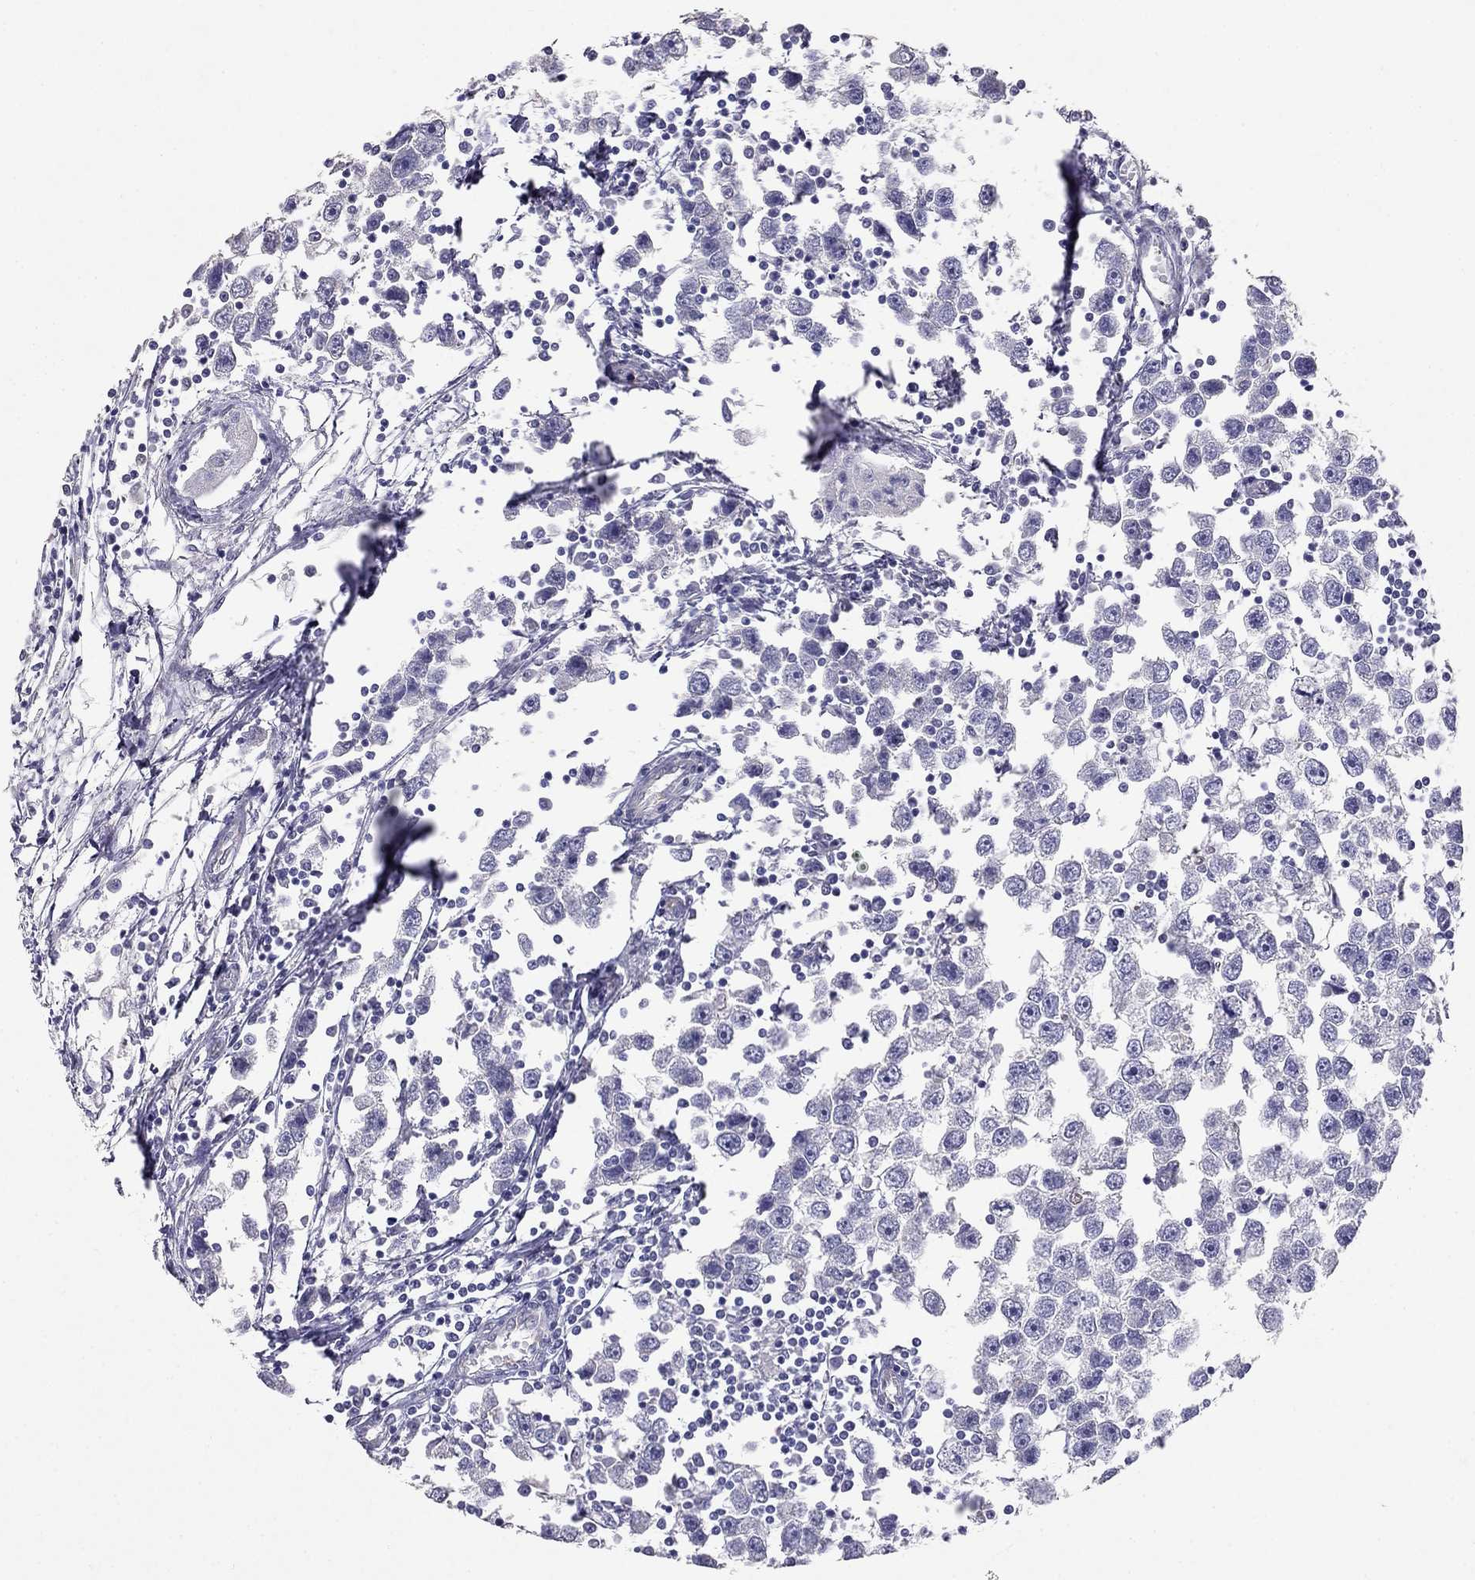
{"staining": {"intensity": "negative", "quantity": "none", "location": "none"}, "tissue": "testis cancer", "cell_type": "Tumor cells", "image_type": "cancer", "snomed": [{"axis": "morphology", "description": "Seminoma, NOS"}, {"axis": "topography", "description": "Testis"}], "caption": "High magnification brightfield microscopy of testis cancer (seminoma) stained with DAB (3,3'-diaminobenzidine) (brown) and counterstained with hematoxylin (blue): tumor cells show no significant expression.", "gene": "LY6H", "patient": {"sex": "male", "age": 30}}